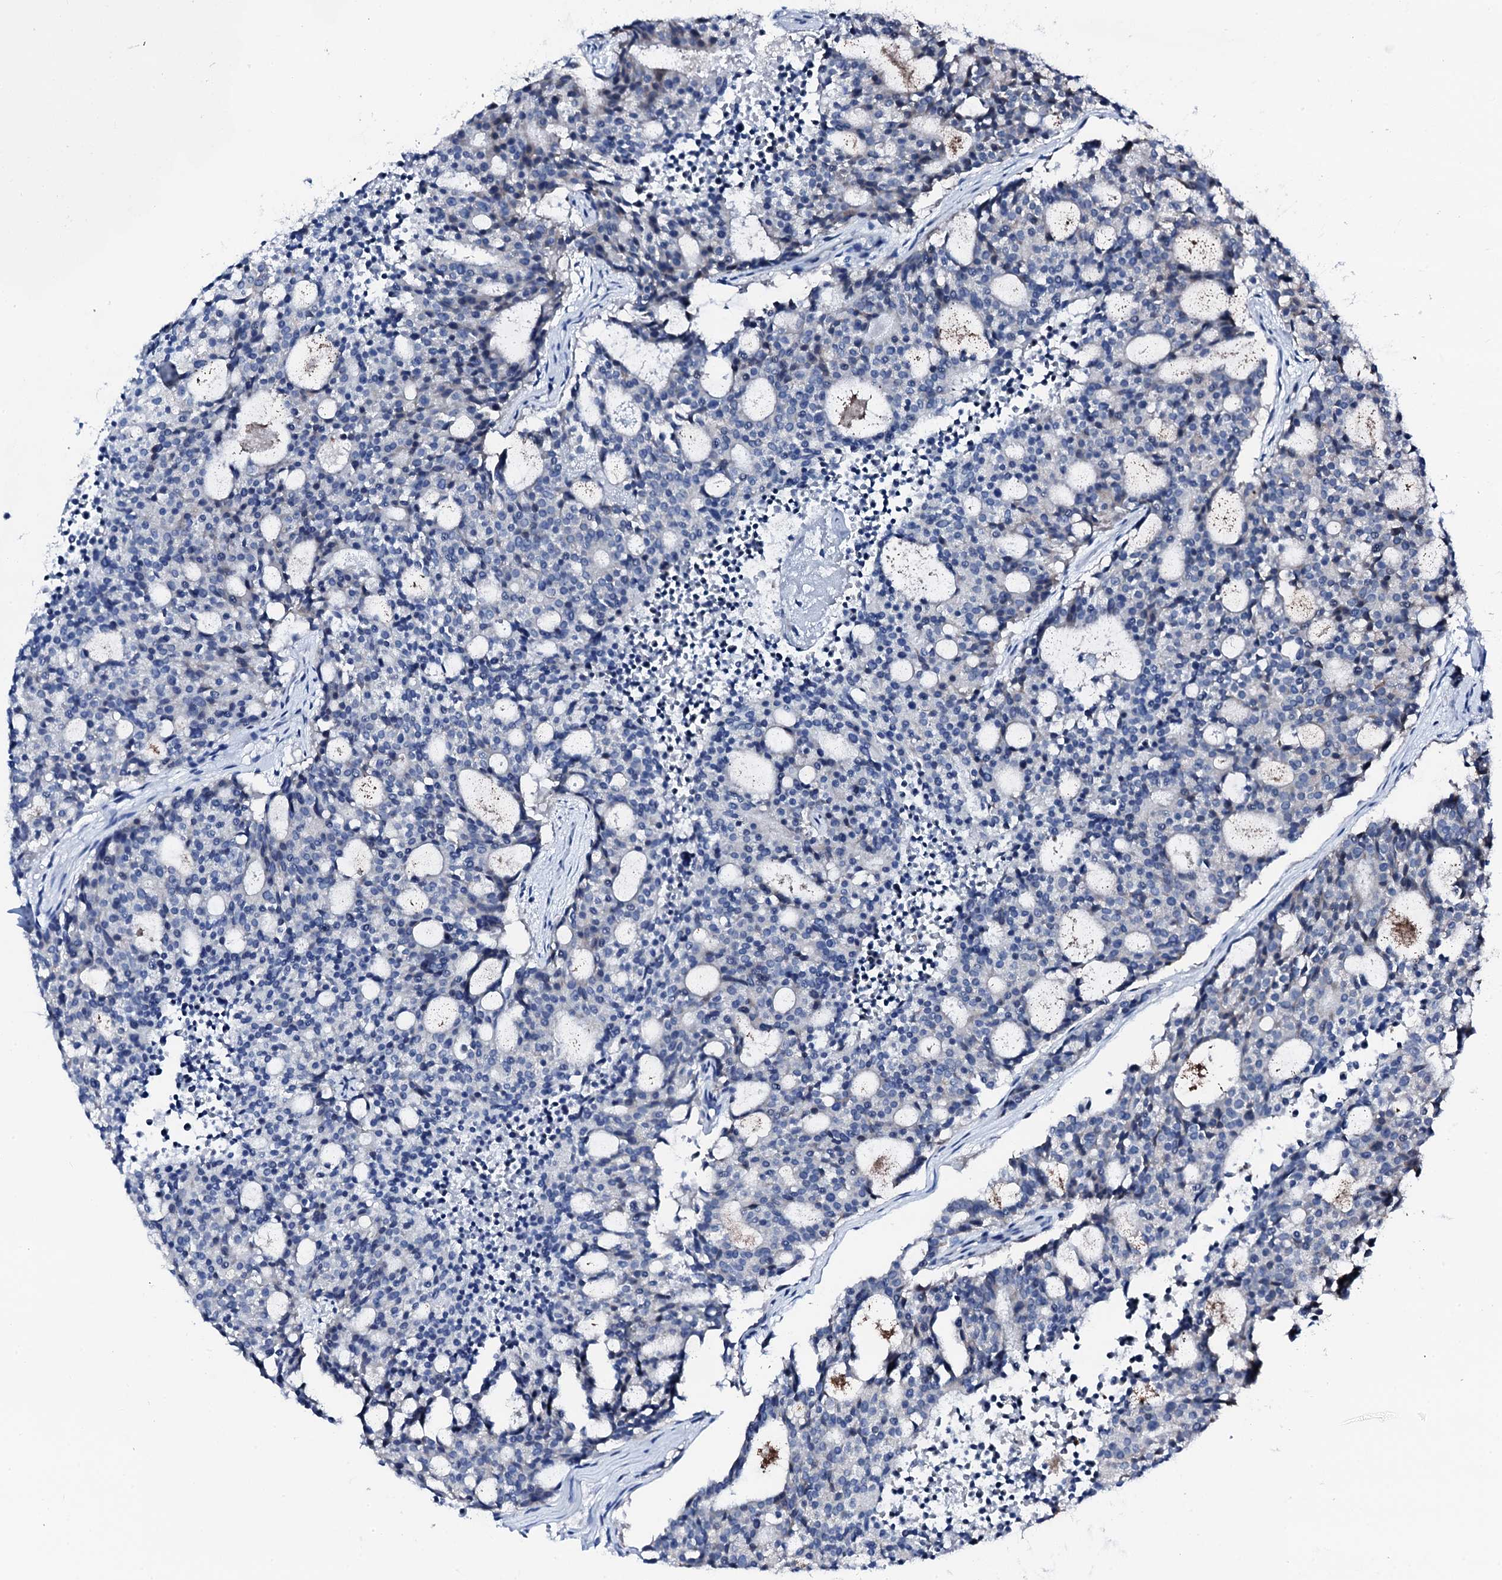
{"staining": {"intensity": "negative", "quantity": "none", "location": "none"}, "tissue": "carcinoid", "cell_type": "Tumor cells", "image_type": "cancer", "snomed": [{"axis": "morphology", "description": "Carcinoid, malignant, NOS"}, {"axis": "topography", "description": "Pancreas"}], "caption": "A high-resolution image shows immunohistochemistry staining of carcinoid, which displays no significant positivity in tumor cells.", "gene": "TRAFD1", "patient": {"sex": "female", "age": 54}}